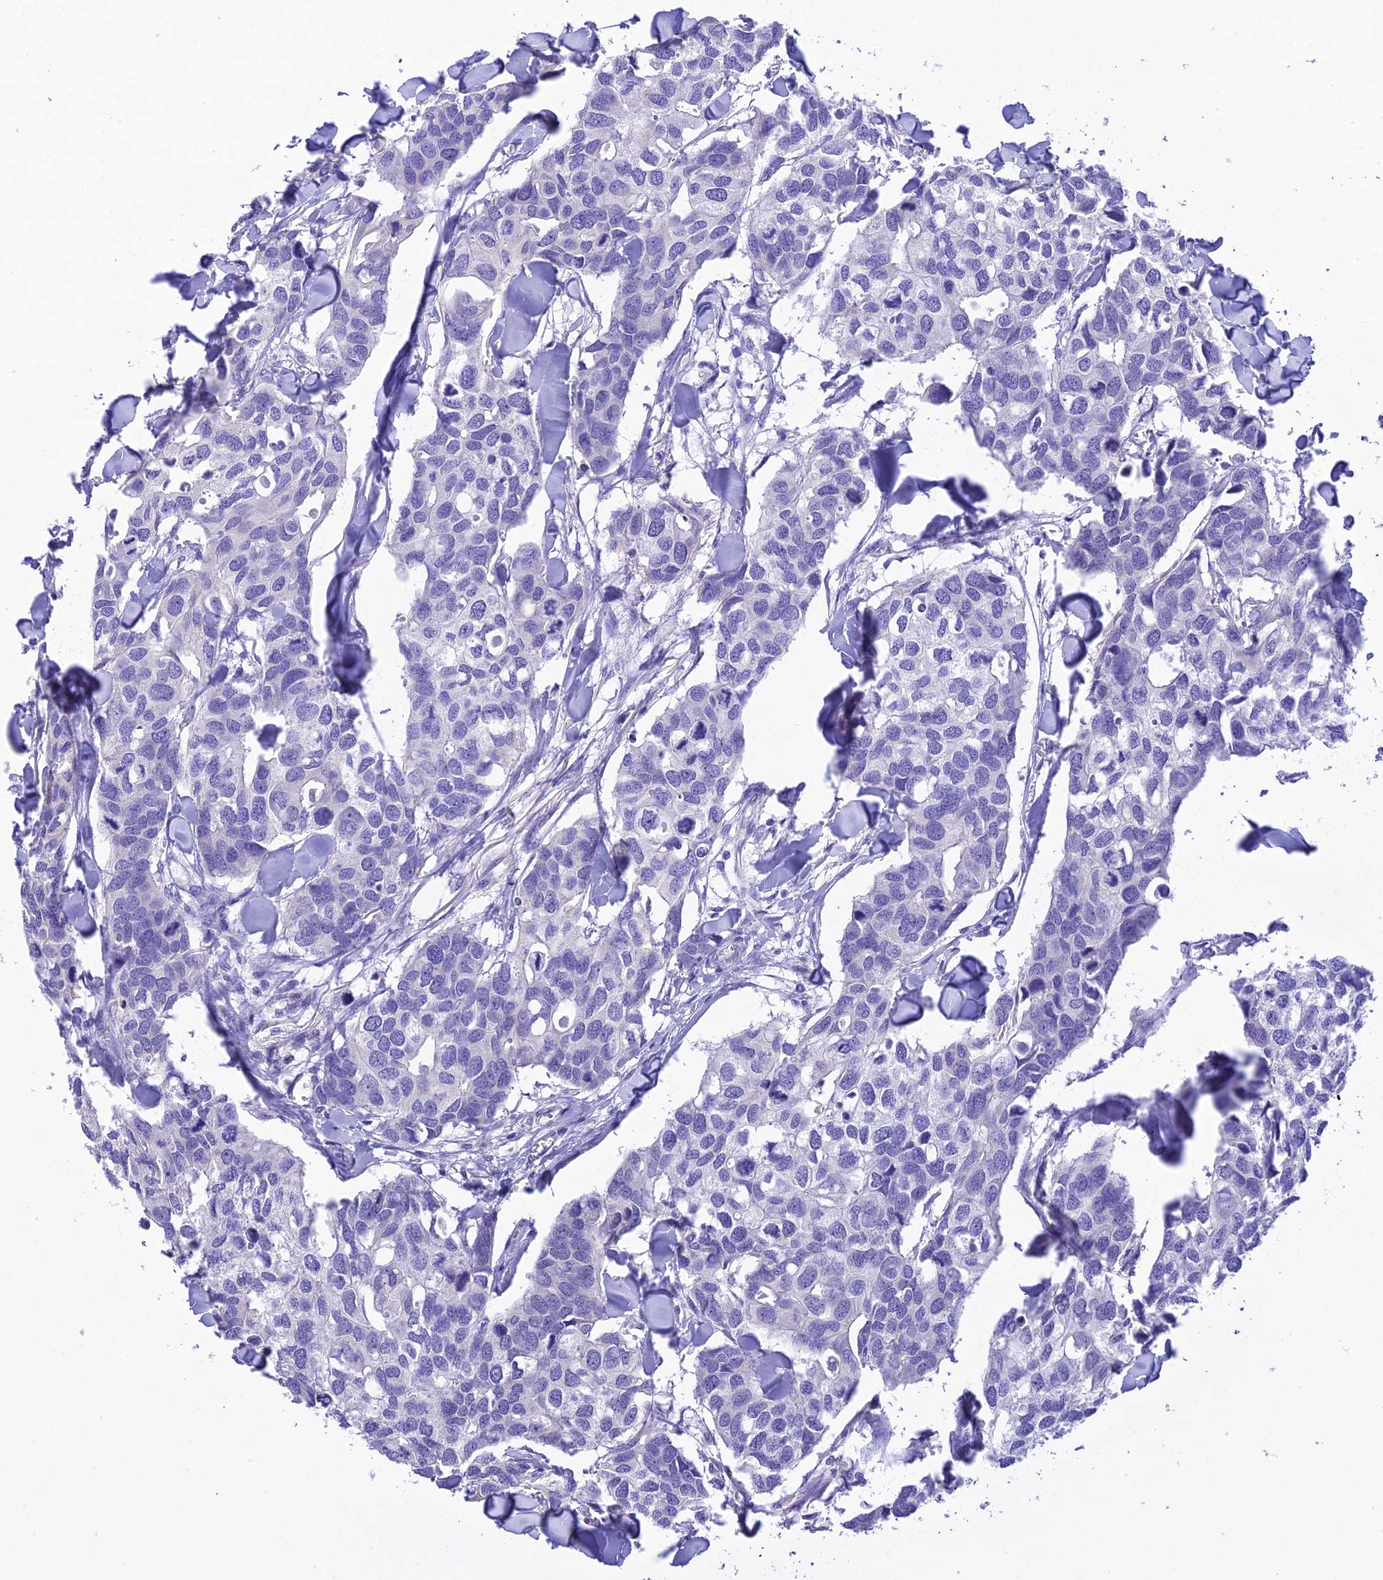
{"staining": {"intensity": "negative", "quantity": "none", "location": "none"}, "tissue": "breast cancer", "cell_type": "Tumor cells", "image_type": "cancer", "snomed": [{"axis": "morphology", "description": "Duct carcinoma"}, {"axis": "topography", "description": "Breast"}], "caption": "Tumor cells are negative for protein expression in human breast infiltrating ductal carcinoma. (Stains: DAB (3,3'-diaminobenzidine) immunohistochemistry (IHC) with hematoxylin counter stain, Microscopy: brightfield microscopy at high magnification).", "gene": "MS4A5", "patient": {"sex": "female", "age": 83}}